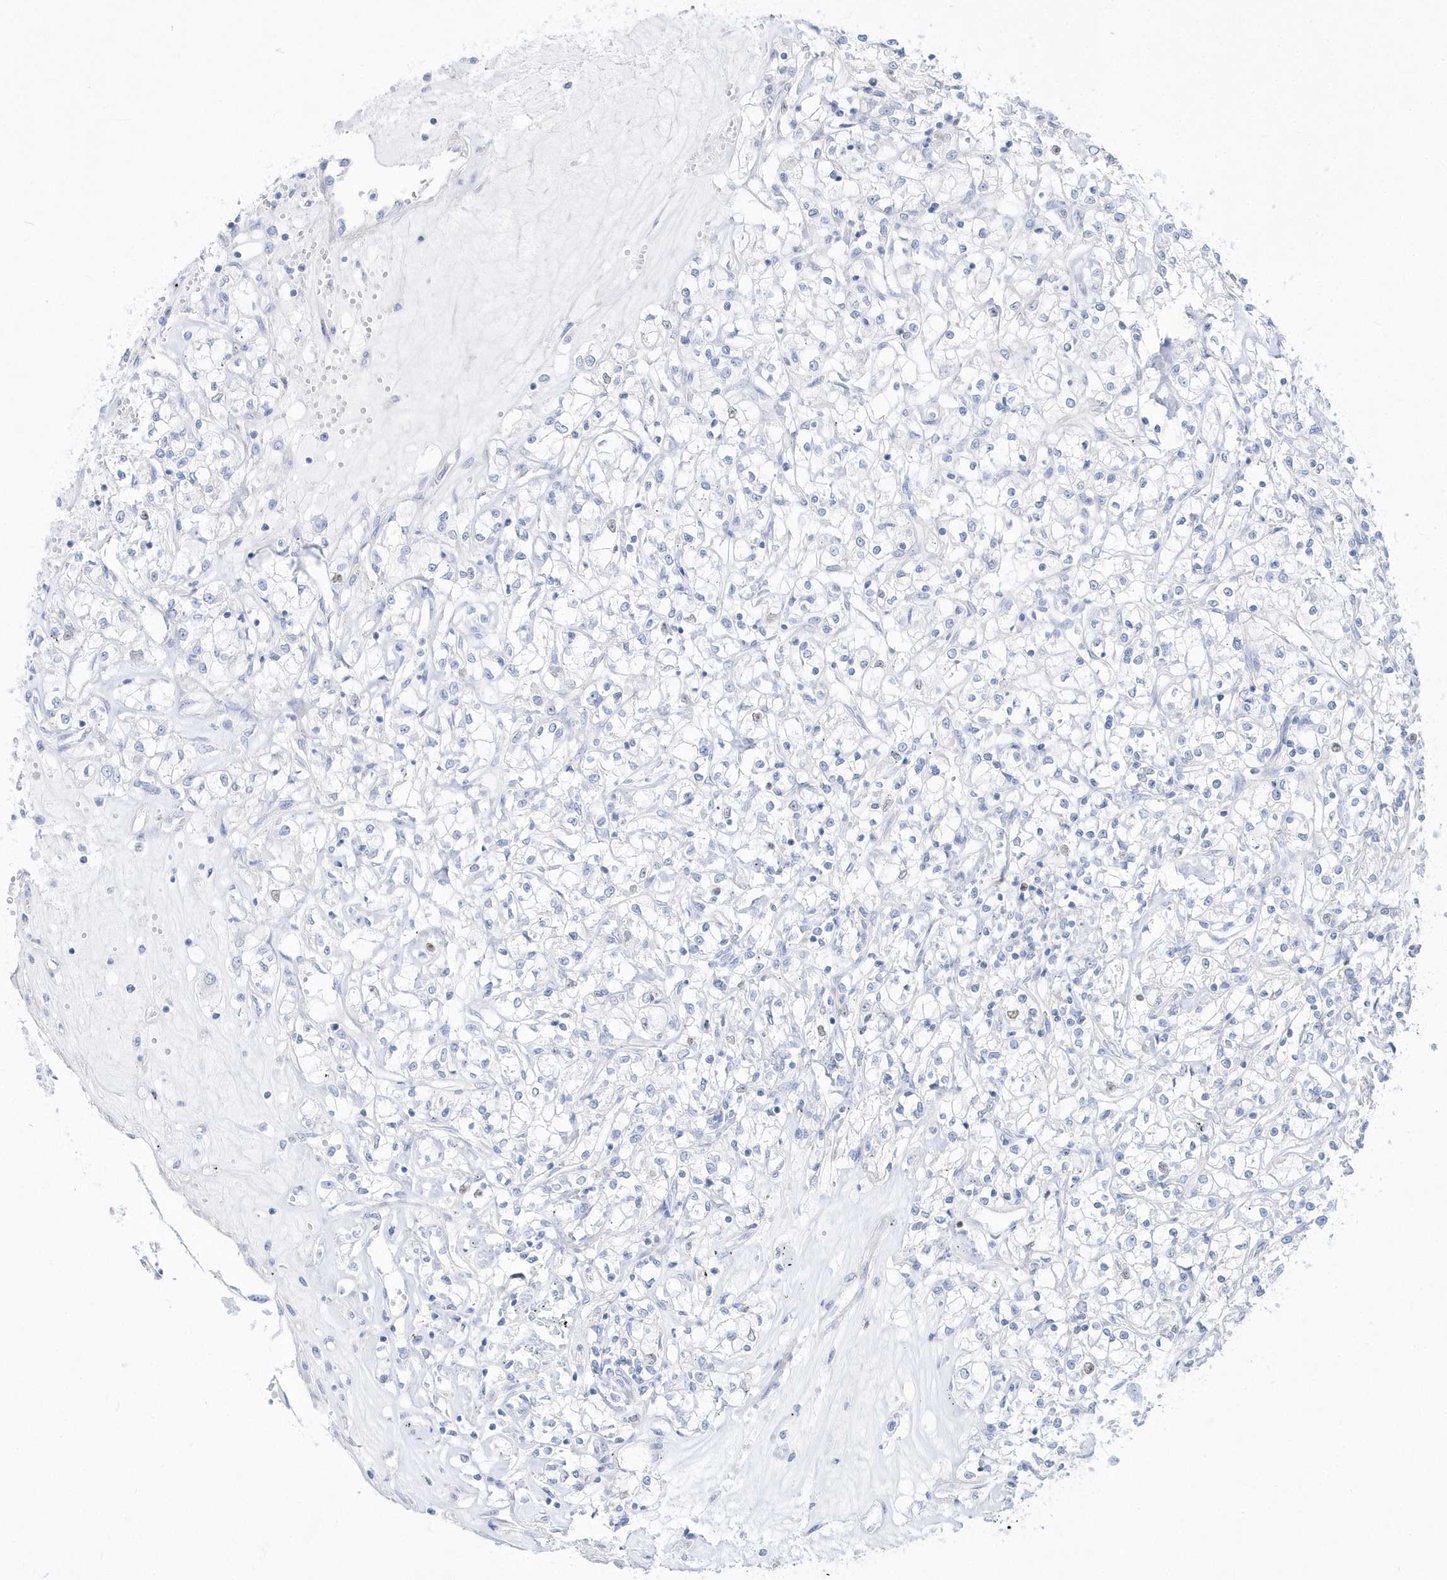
{"staining": {"intensity": "negative", "quantity": "none", "location": "none"}, "tissue": "renal cancer", "cell_type": "Tumor cells", "image_type": "cancer", "snomed": [{"axis": "morphology", "description": "Adenocarcinoma, NOS"}, {"axis": "topography", "description": "Kidney"}], "caption": "This is an immunohistochemistry photomicrograph of human renal cancer (adenocarcinoma). There is no staining in tumor cells.", "gene": "TMCO6", "patient": {"sex": "female", "age": 59}}